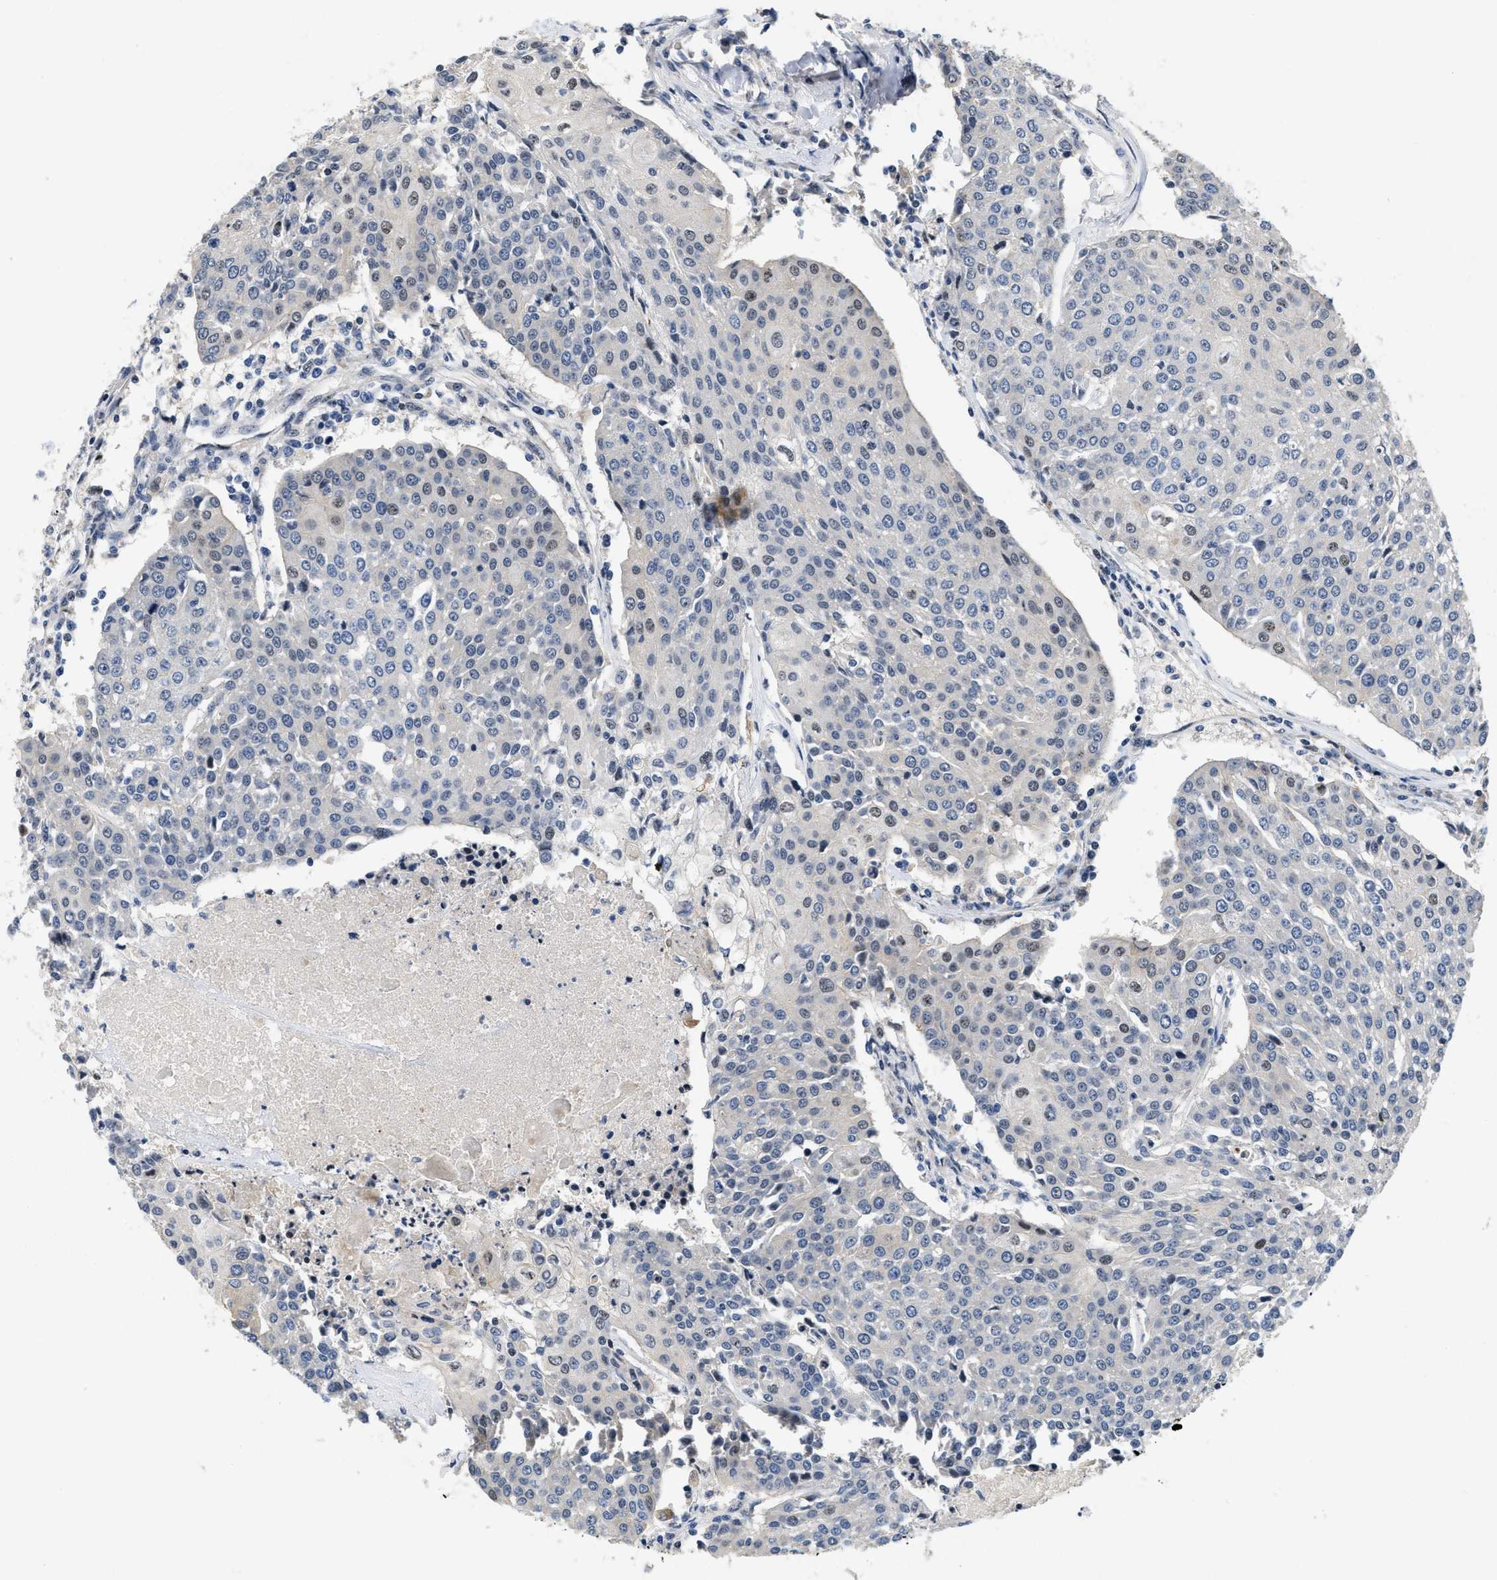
{"staining": {"intensity": "weak", "quantity": "<25%", "location": "nuclear"}, "tissue": "urothelial cancer", "cell_type": "Tumor cells", "image_type": "cancer", "snomed": [{"axis": "morphology", "description": "Urothelial carcinoma, High grade"}, {"axis": "topography", "description": "Urinary bladder"}], "caption": "Tumor cells are negative for protein expression in human high-grade urothelial carcinoma. (DAB immunohistochemistry visualized using brightfield microscopy, high magnification).", "gene": "VIP", "patient": {"sex": "female", "age": 85}}